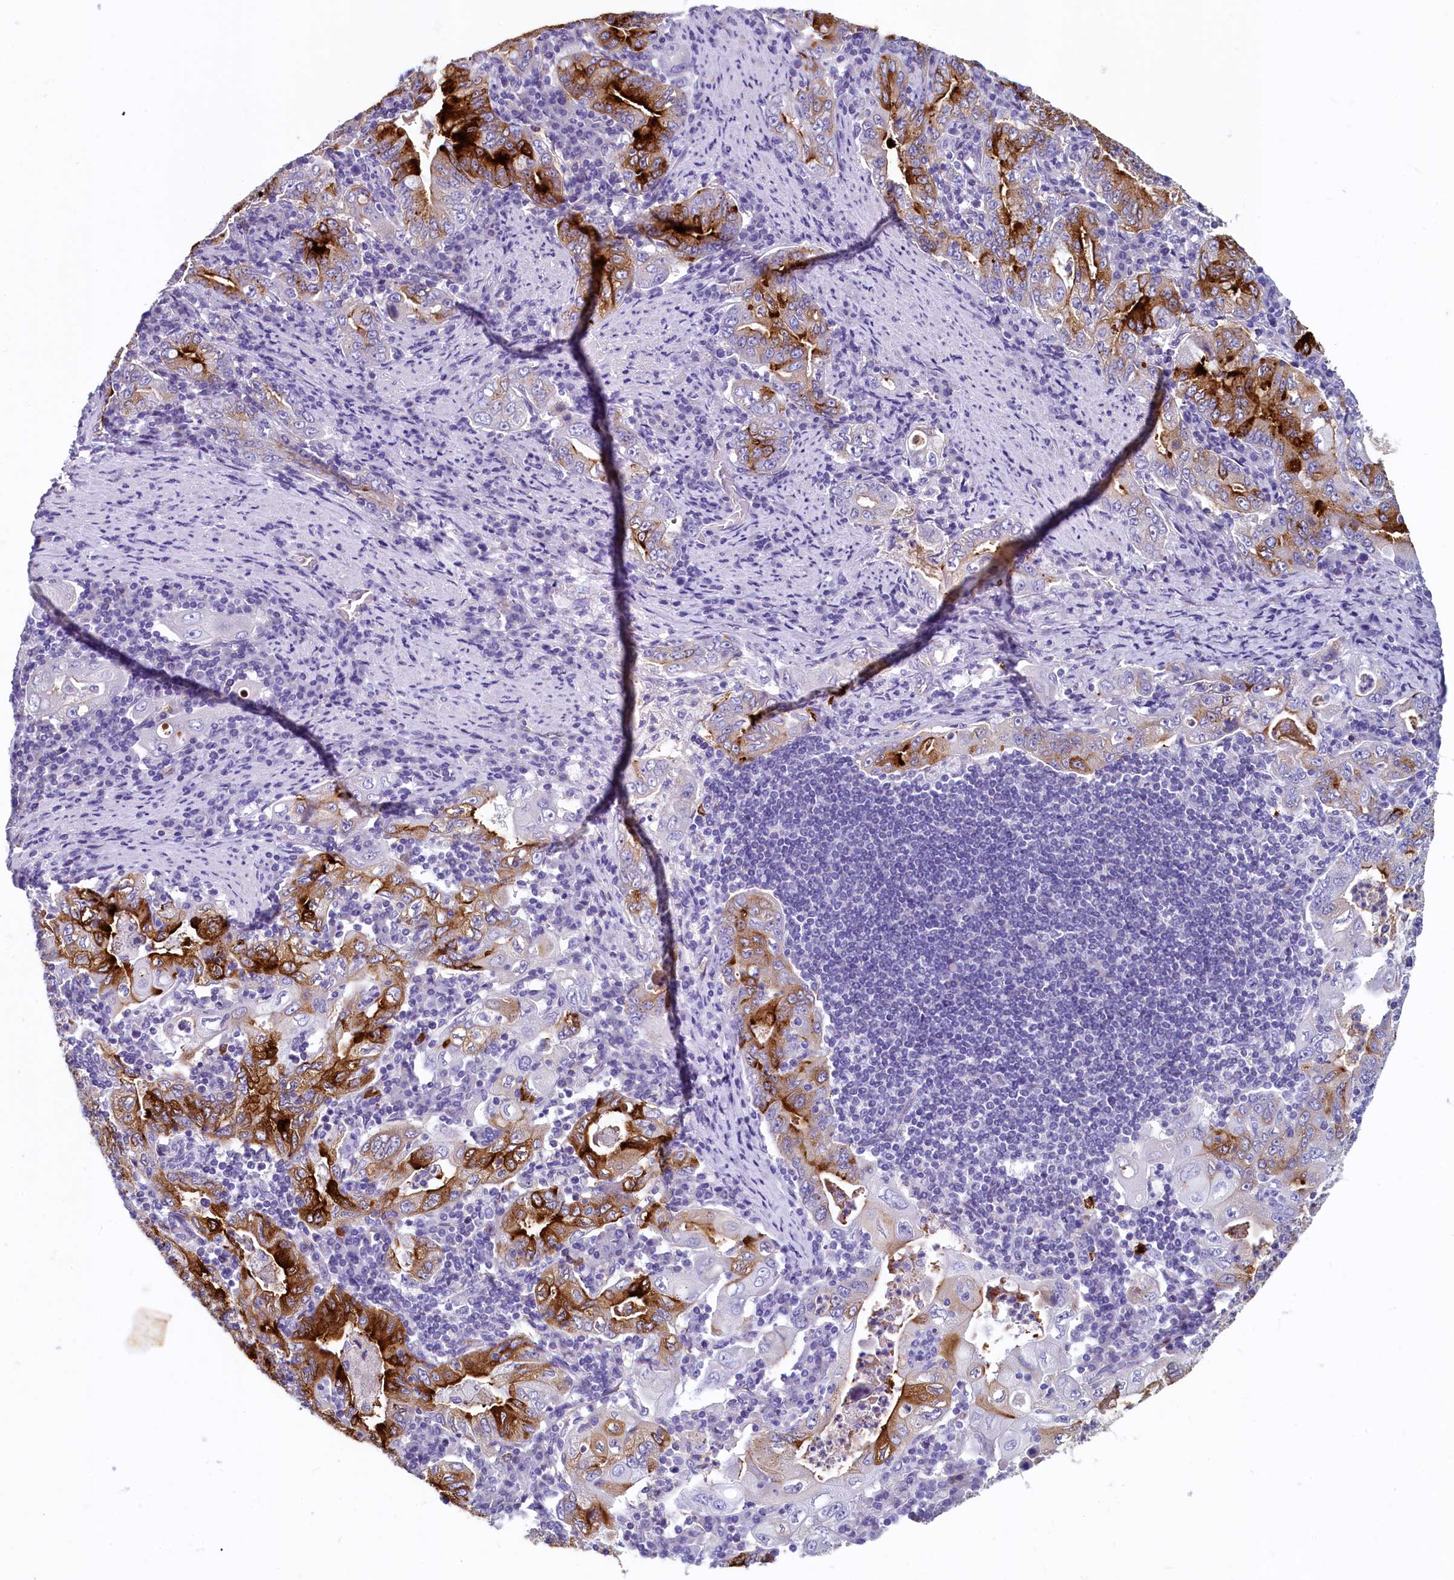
{"staining": {"intensity": "strong", "quantity": "25%-75%", "location": "cytoplasmic/membranous"}, "tissue": "stomach cancer", "cell_type": "Tumor cells", "image_type": "cancer", "snomed": [{"axis": "morphology", "description": "Normal tissue, NOS"}, {"axis": "morphology", "description": "Adenocarcinoma, NOS"}, {"axis": "topography", "description": "Esophagus"}, {"axis": "topography", "description": "Stomach, upper"}, {"axis": "topography", "description": "Peripheral nerve tissue"}], "caption": "IHC histopathology image of neoplastic tissue: human stomach cancer stained using immunohistochemistry (IHC) displays high levels of strong protein expression localized specifically in the cytoplasmic/membranous of tumor cells, appearing as a cytoplasmic/membranous brown color.", "gene": "INSC", "patient": {"sex": "male", "age": 62}}